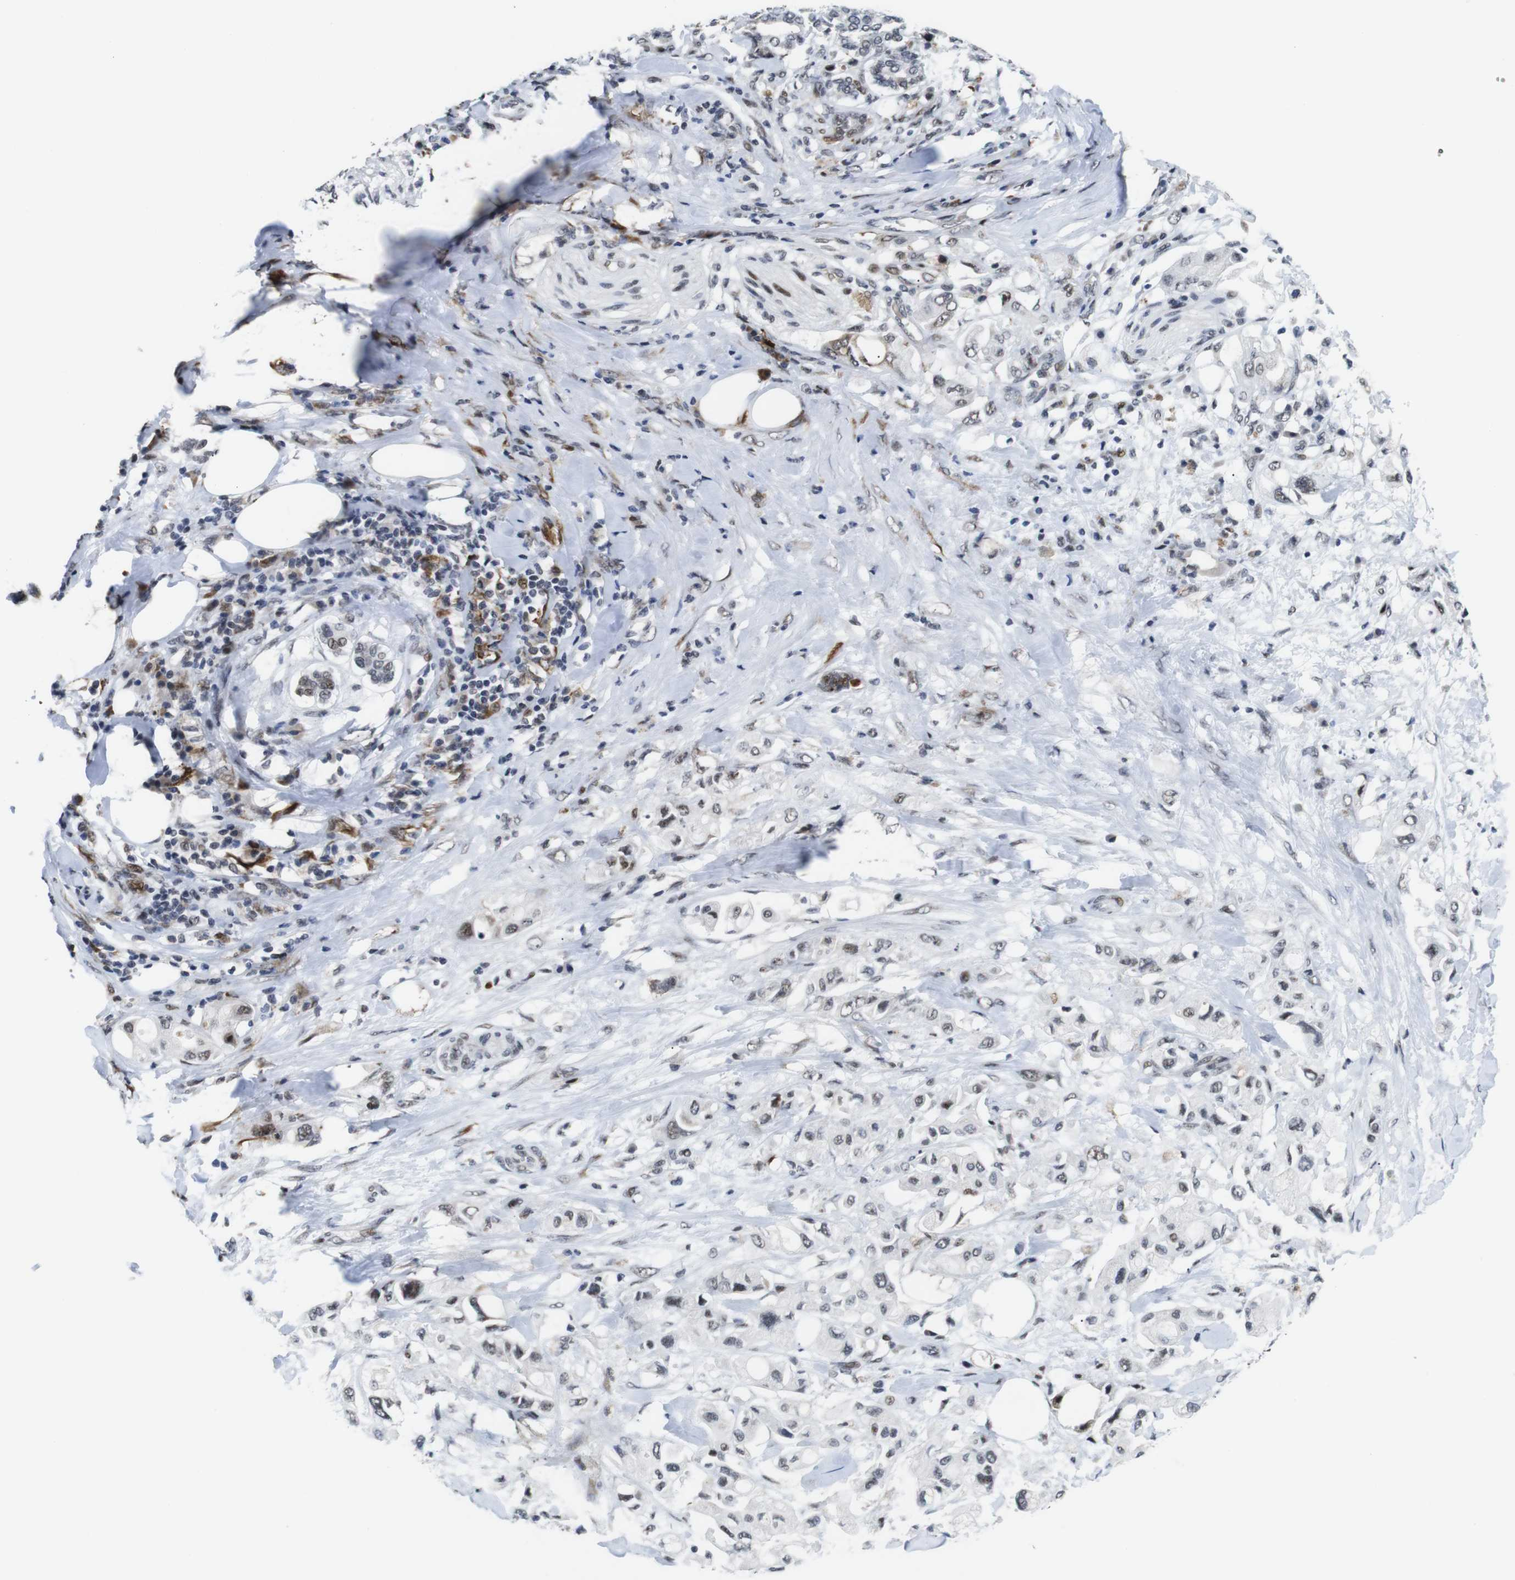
{"staining": {"intensity": "weak", "quantity": "<25%", "location": "nuclear"}, "tissue": "pancreatic cancer", "cell_type": "Tumor cells", "image_type": "cancer", "snomed": [{"axis": "morphology", "description": "Adenocarcinoma, NOS"}, {"axis": "topography", "description": "Pancreas"}], "caption": "High power microscopy histopathology image of an IHC micrograph of adenocarcinoma (pancreatic), revealing no significant expression in tumor cells.", "gene": "EIF4G1", "patient": {"sex": "female", "age": 56}}